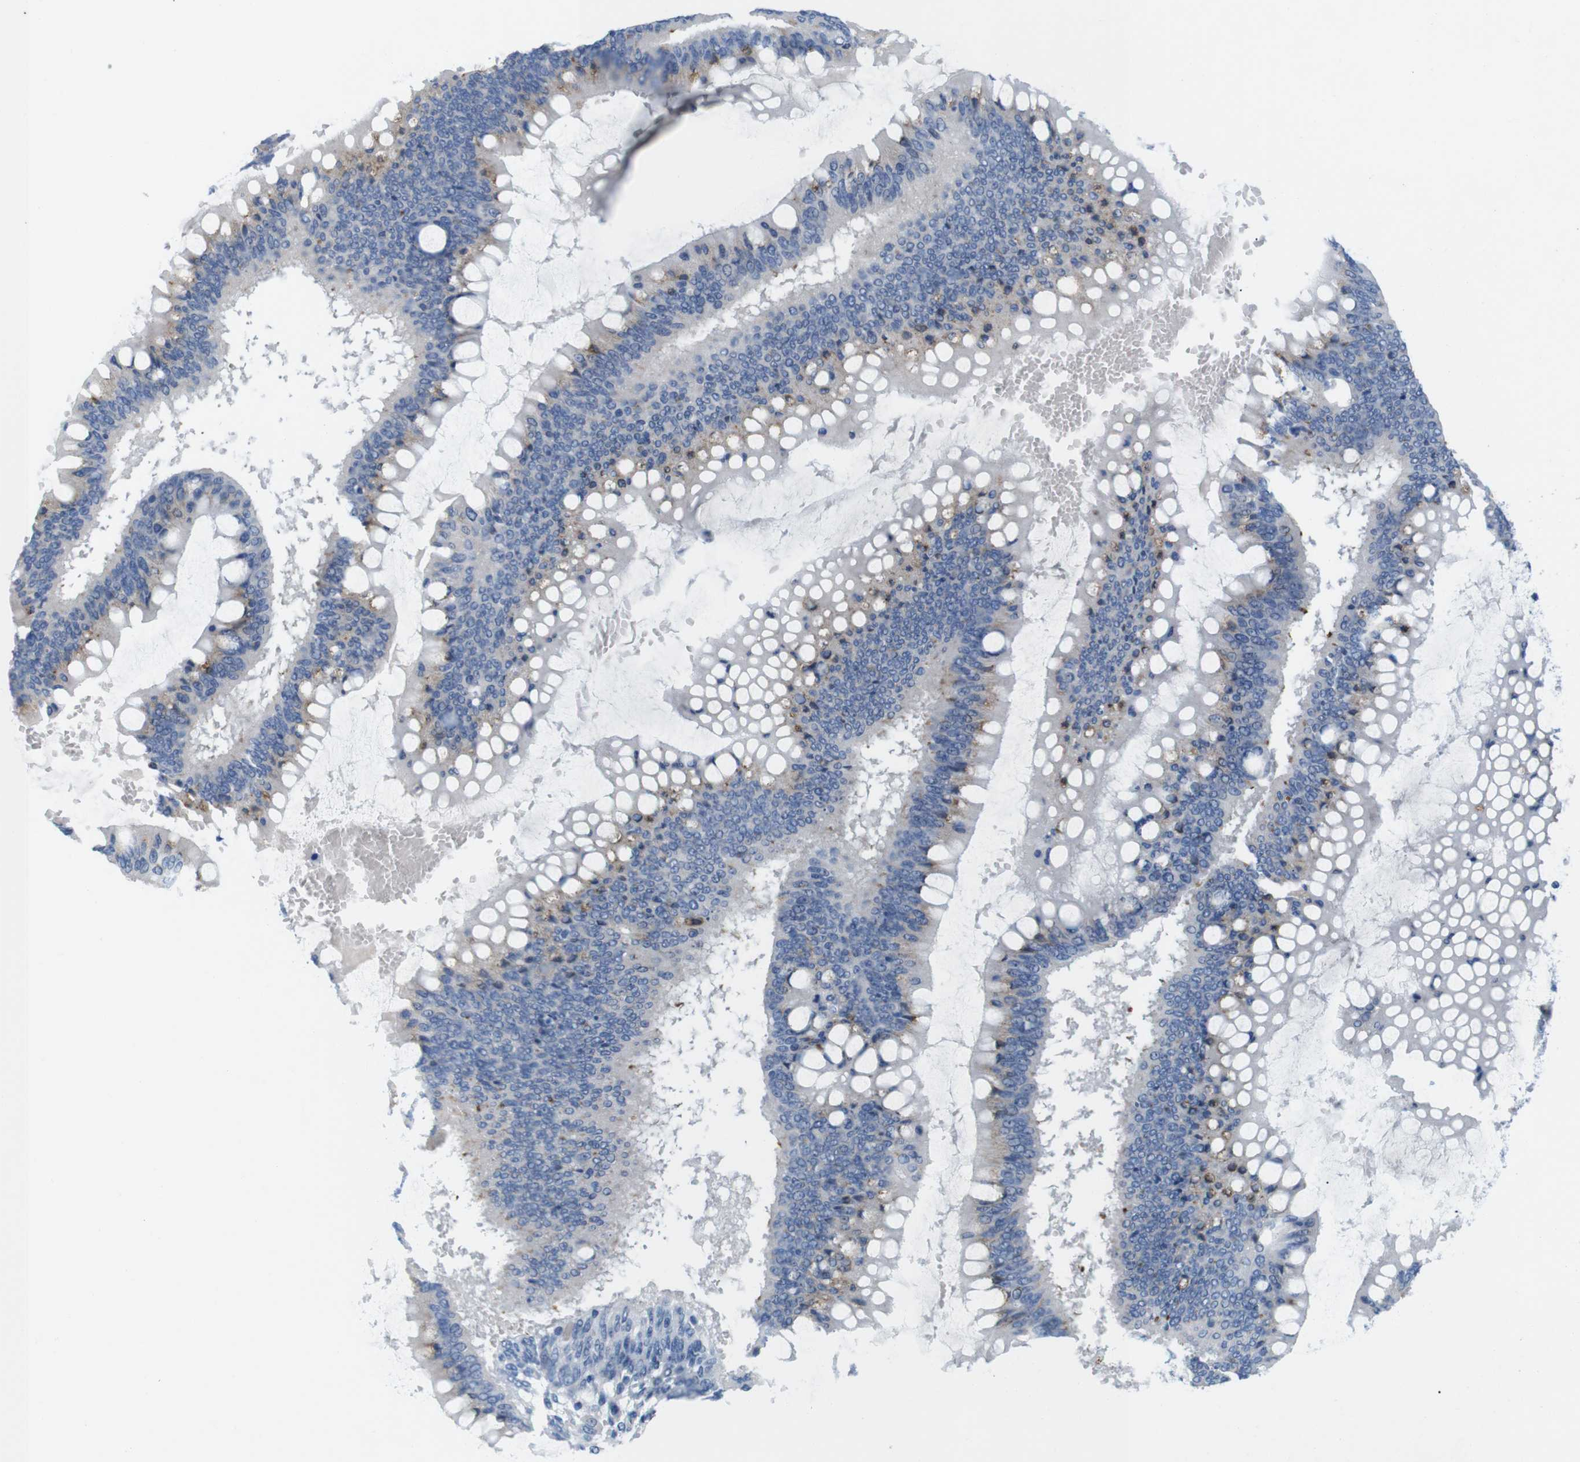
{"staining": {"intensity": "moderate", "quantity": "<25%", "location": "cytoplasmic/membranous"}, "tissue": "ovarian cancer", "cell_type": "Tumor cells", "image_type": "cancer", "snomed": [{"axis": "morphology", "description": "Cystadenocarcinoma, mucinous, NOS"}, {"axis": "topography", "description": "Ovary"}], "caption": "A brown stain labels moderate cytoplasmic/membranous expression of a protein in human ovarian cancer tumor cells.", "gene": "GOLGA2", "patient": {"sex": "female", "age": 73}}